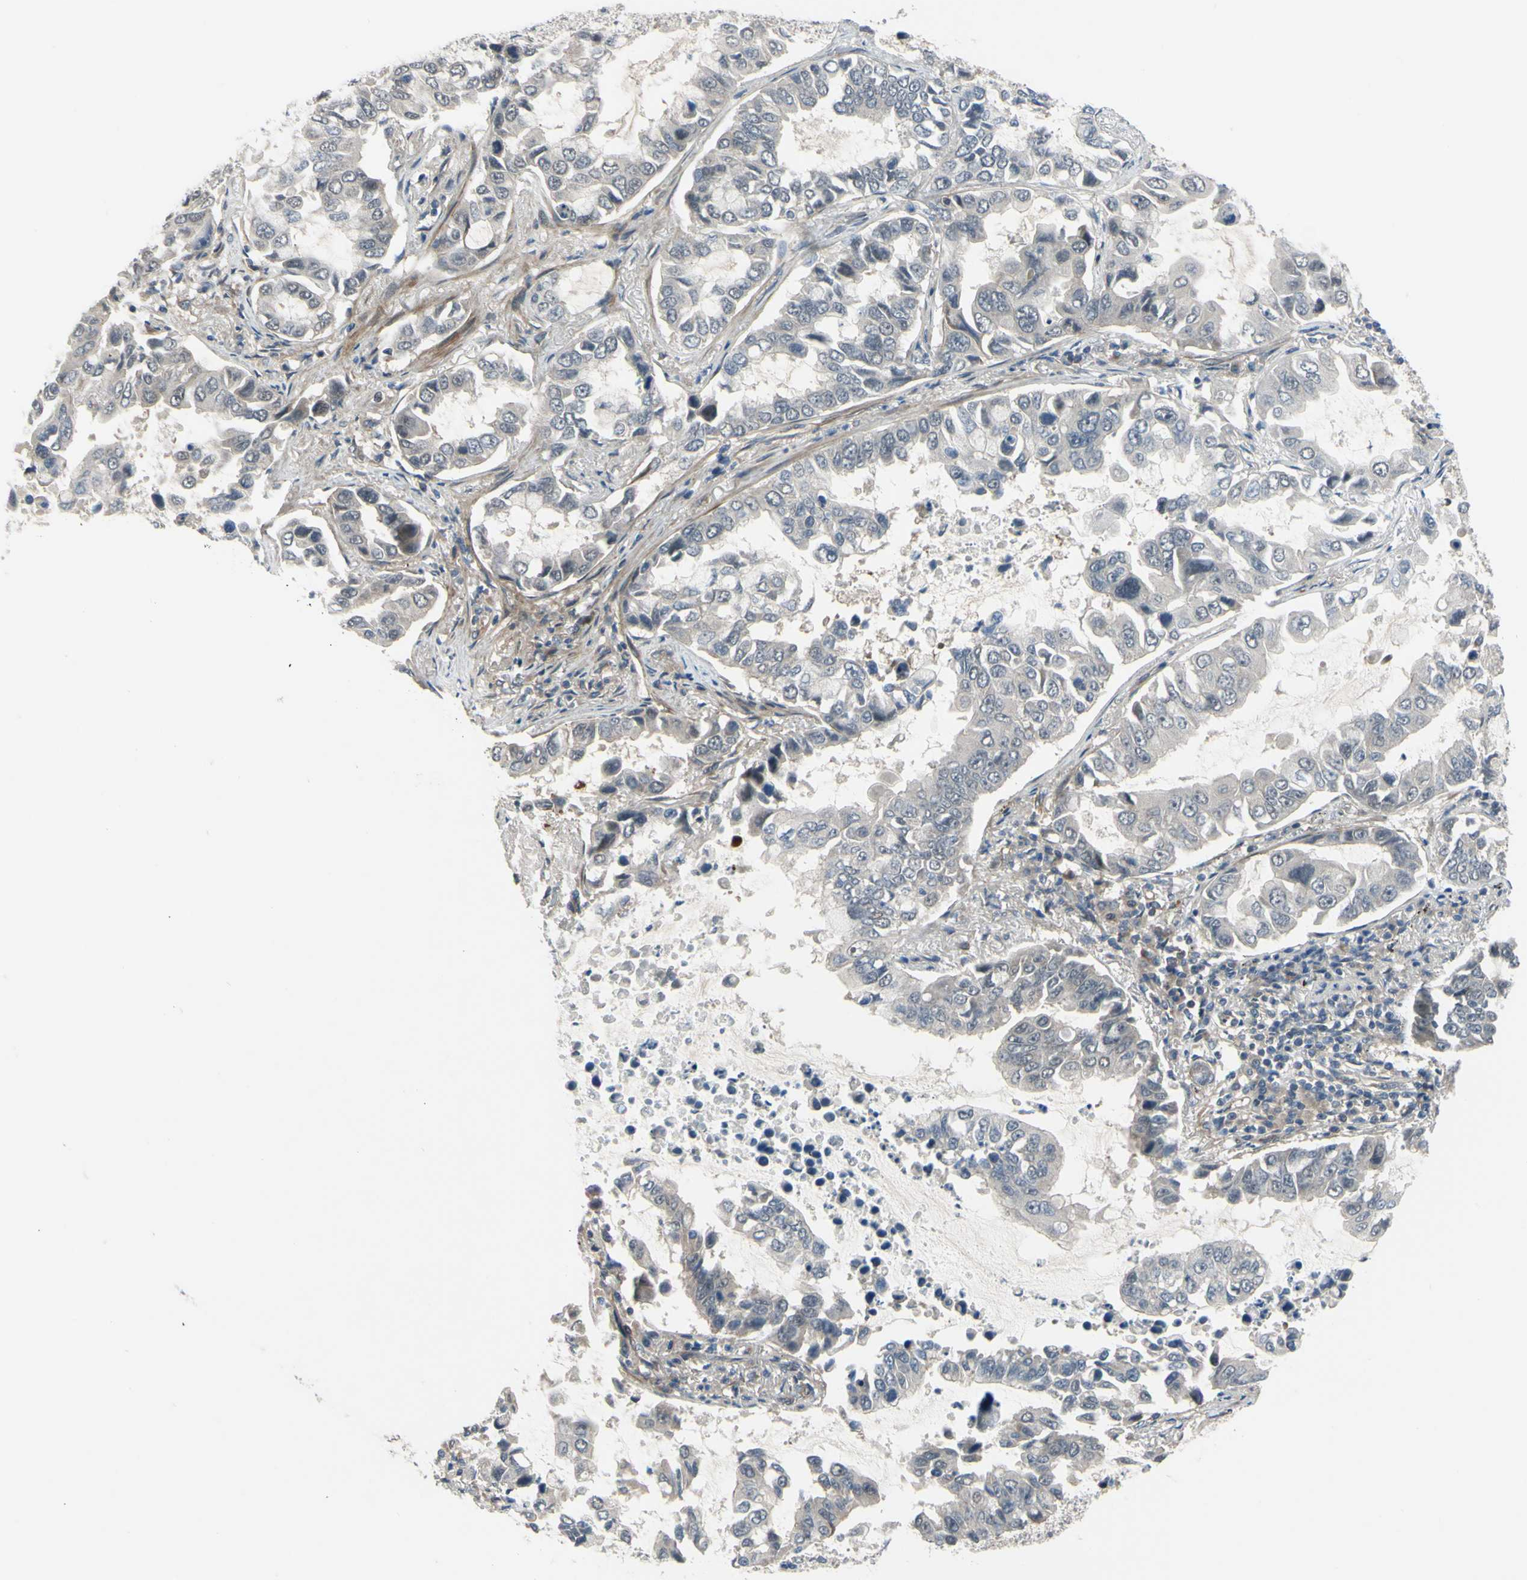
{"staining": {"intensity": "negative", "quantity": "none", "location": "none"}, "tissue": "lung cancer", "cell_type": "Tumor cells", "image_type": "cancer", "snomed": [{"axis": "morphology", "description": "Adenocarcinoma, NOS"}, {"axis": "topography", "description": "Lung"}], "caption": "The image displays no significant staining in tumor cells of adenocarcinoma (lung).", "gene": "COMMD9", "patient": {"sex": "male", "age": 64}}